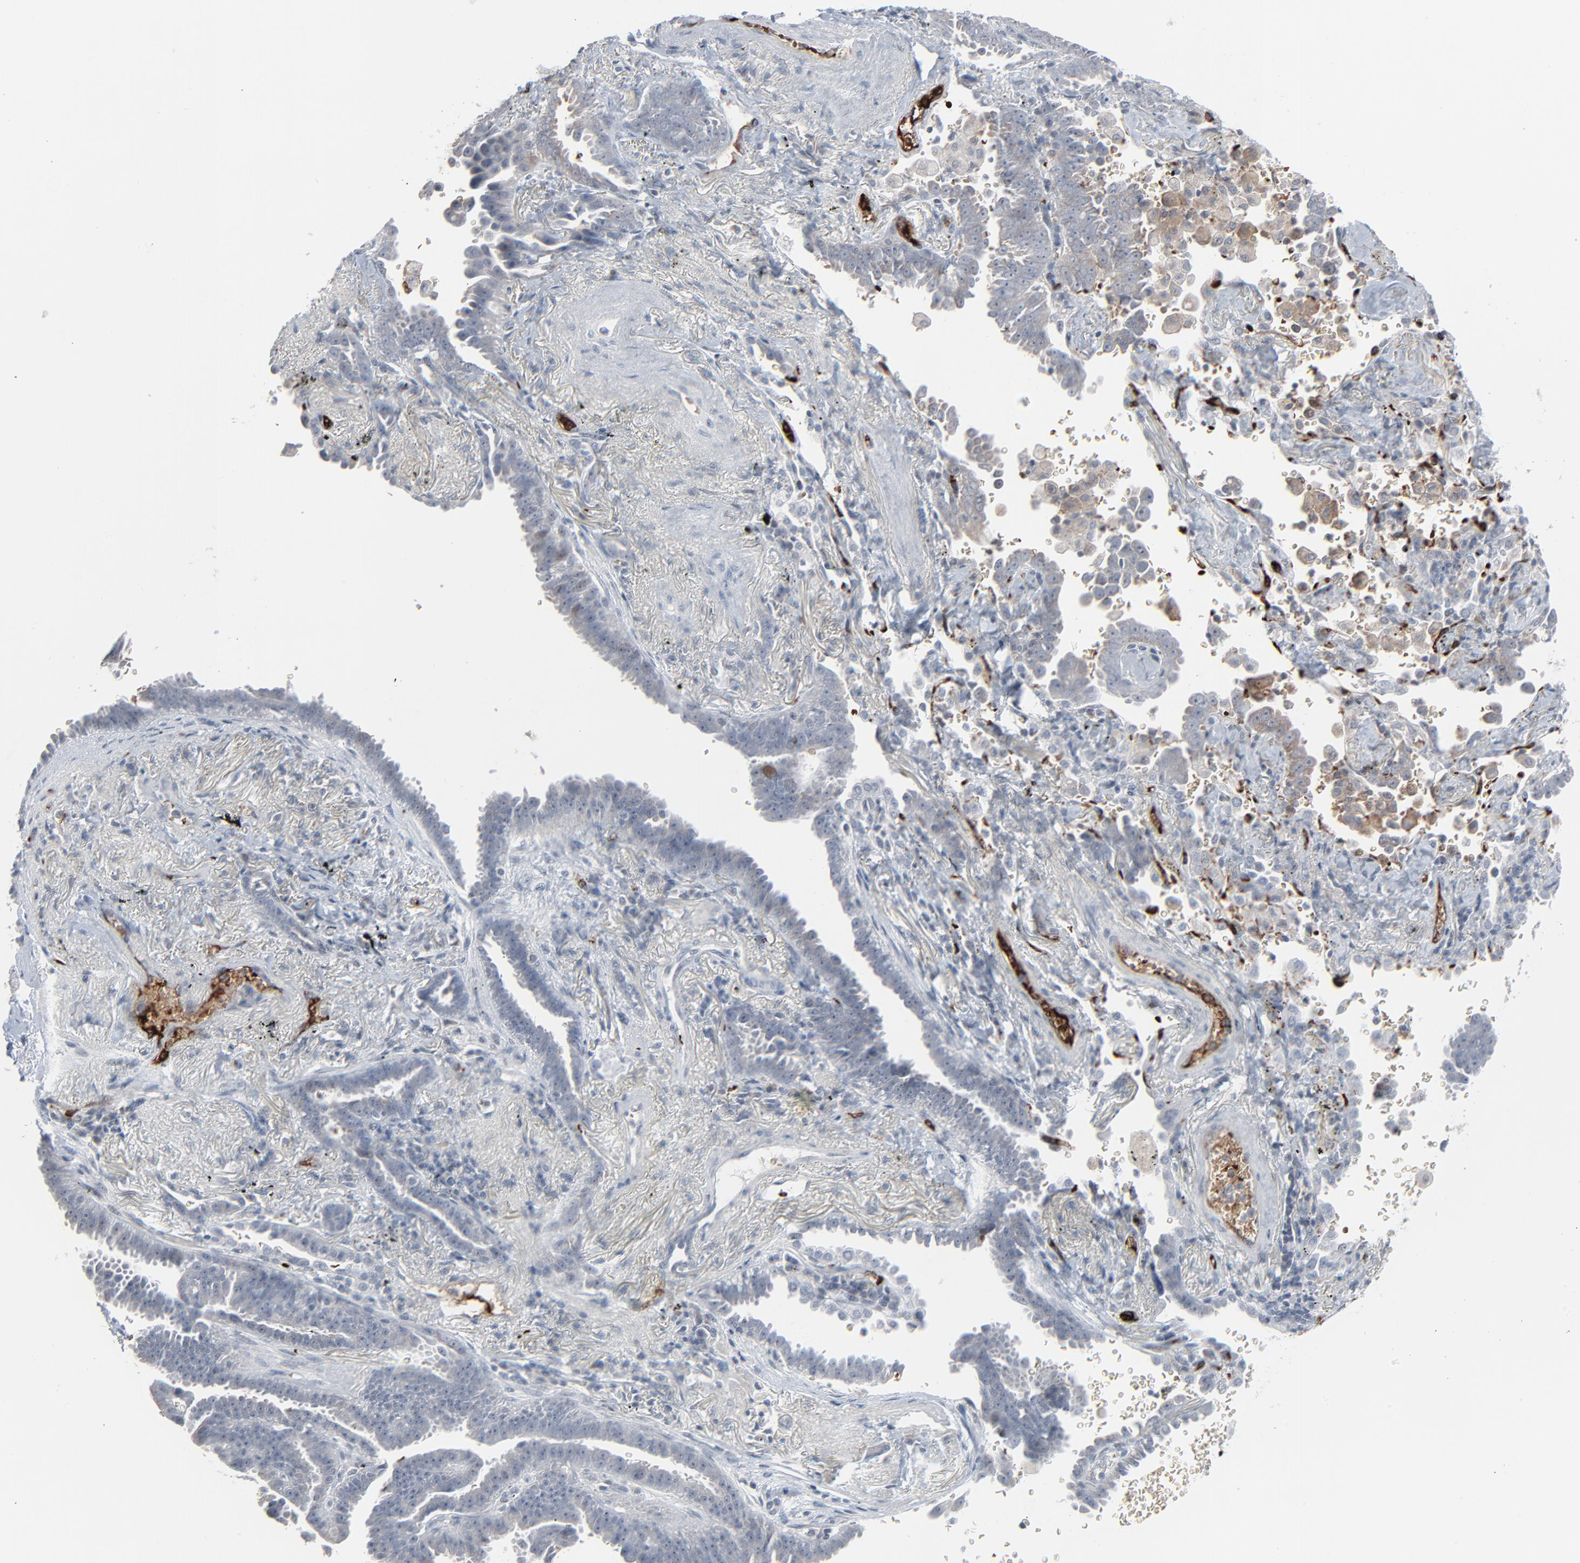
{"staining": {"intensity": "negative", "quantity": "none", "location": "none"}, "tissue": "lung cancer", "cell_type": "Tumor cells", "image_type": "cancer", "snomed": [{"axis": "morphology", "description": "Adenocarcinoma, NOS"}, {"axis": "topography", "description": "Lung"}], "caption": "High power microscopy histopathology image of an immunohistochemistry (IHC) micrograph of adenocarcinoma (lung), revealing no significant expression in tumor cells. The staining was performed using DAB (3,3'-diaminobenzidine) to visualize the protein expression in brown, while the nuclei were stained in blue with hematoxylin (Magnification: 20x).", "gene": "SAGE1", "patient": {"sex": "female", "age": 64}}